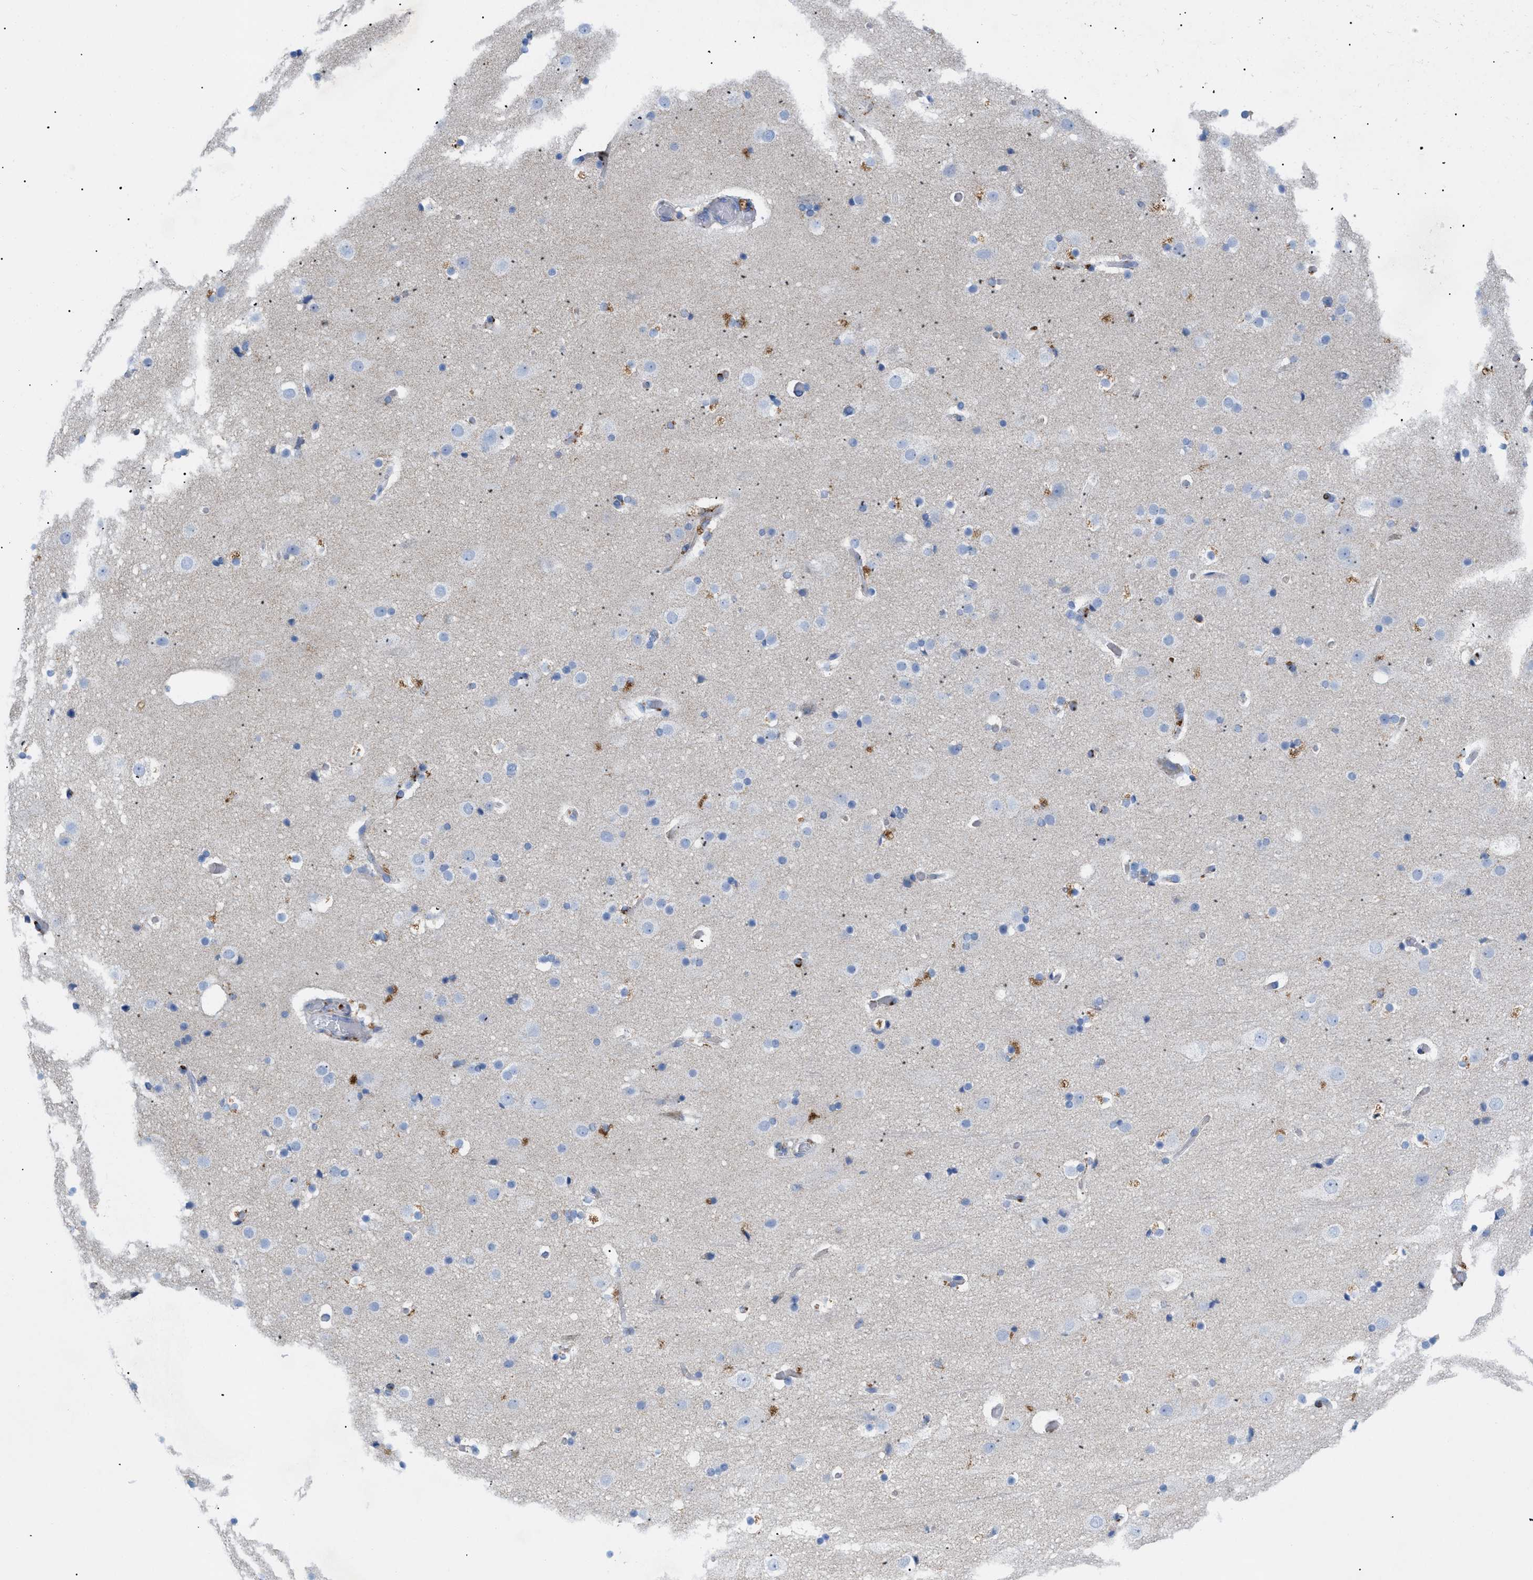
{"staining": {"intensity": "negative", "quantity": "none", "location": "none"}, "tissue": "cerebral cortex", "cell_type": "Endothelial cells", "image_type": "normal", "snomed": [{"axis": "morphology", "description": "Normal tissue, NOS"}, {"axis": "topography", "description": "Cerebral cortex"}], "caption": "Immunohistochemistry (IHC) image of benign cerebral cortex: cerebral cortex stained with DAB exhibits no significant protein positivity in endothelial cells.", "gene": "DRAM2", "patient": {"sex": "male", "age": 57}}